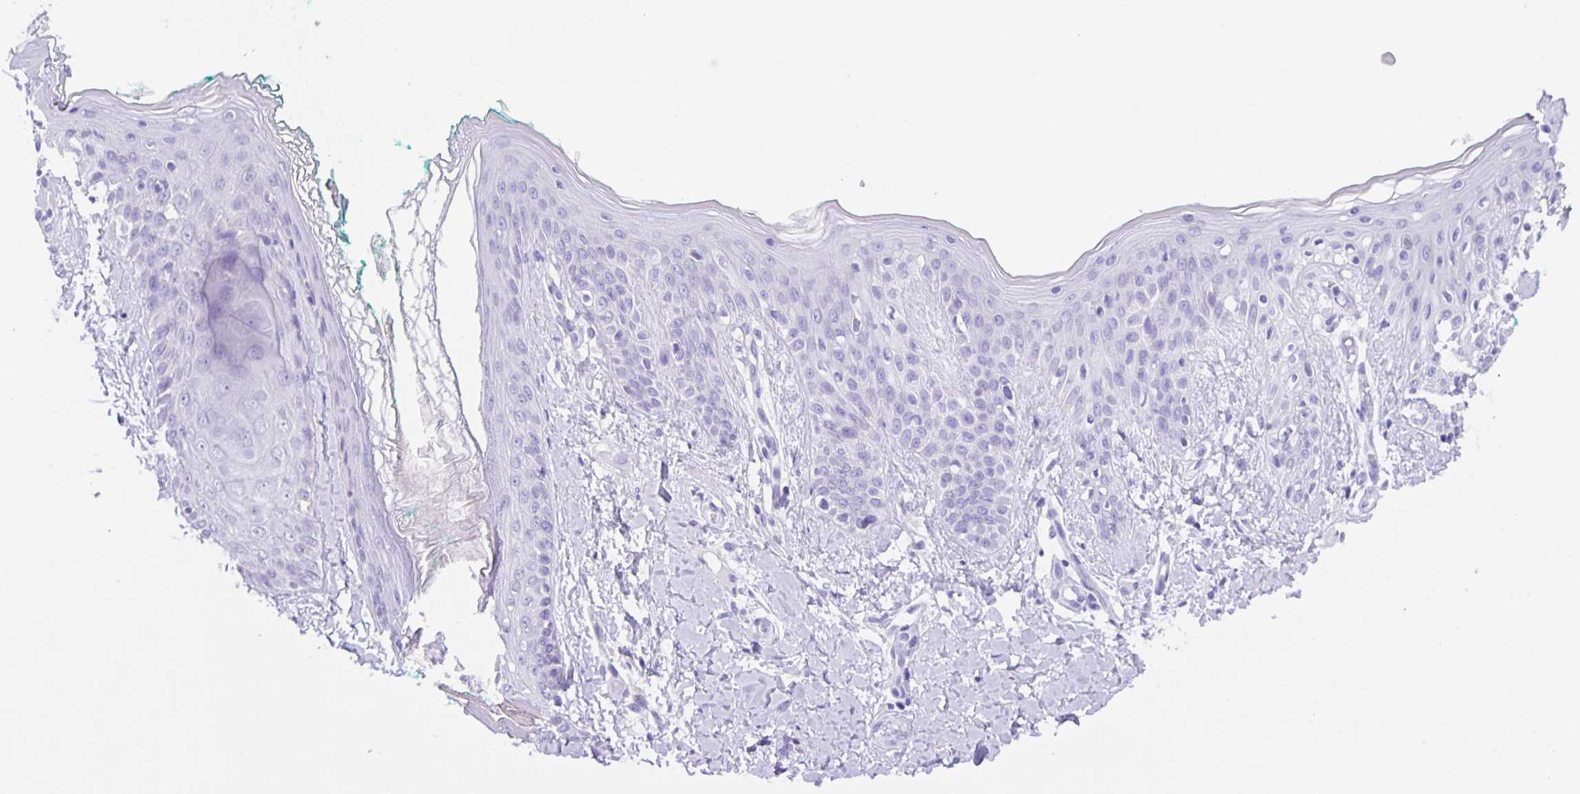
{"staining": {"intensity": "negative", "quantity": "none", "location": "none"}, "tissue": "skin", "cell_type": "Fibroblasts", "image_type": "normal", "snomed": [{"axis": "morphology", "description": "Normal tissue, NOS"}, {"axis": "topography", "description": "Skin"}], "caption": "This is a histopathology image of immunohistochemistry staining of unremarkable skin, which shows no expression in fibroblasts. (Brightfield microscopy of DAB immunohistochemistry (IHC) at high magnification).", "gene": "GUCA2A", "patient": {"sex": "male", "age": 16}}